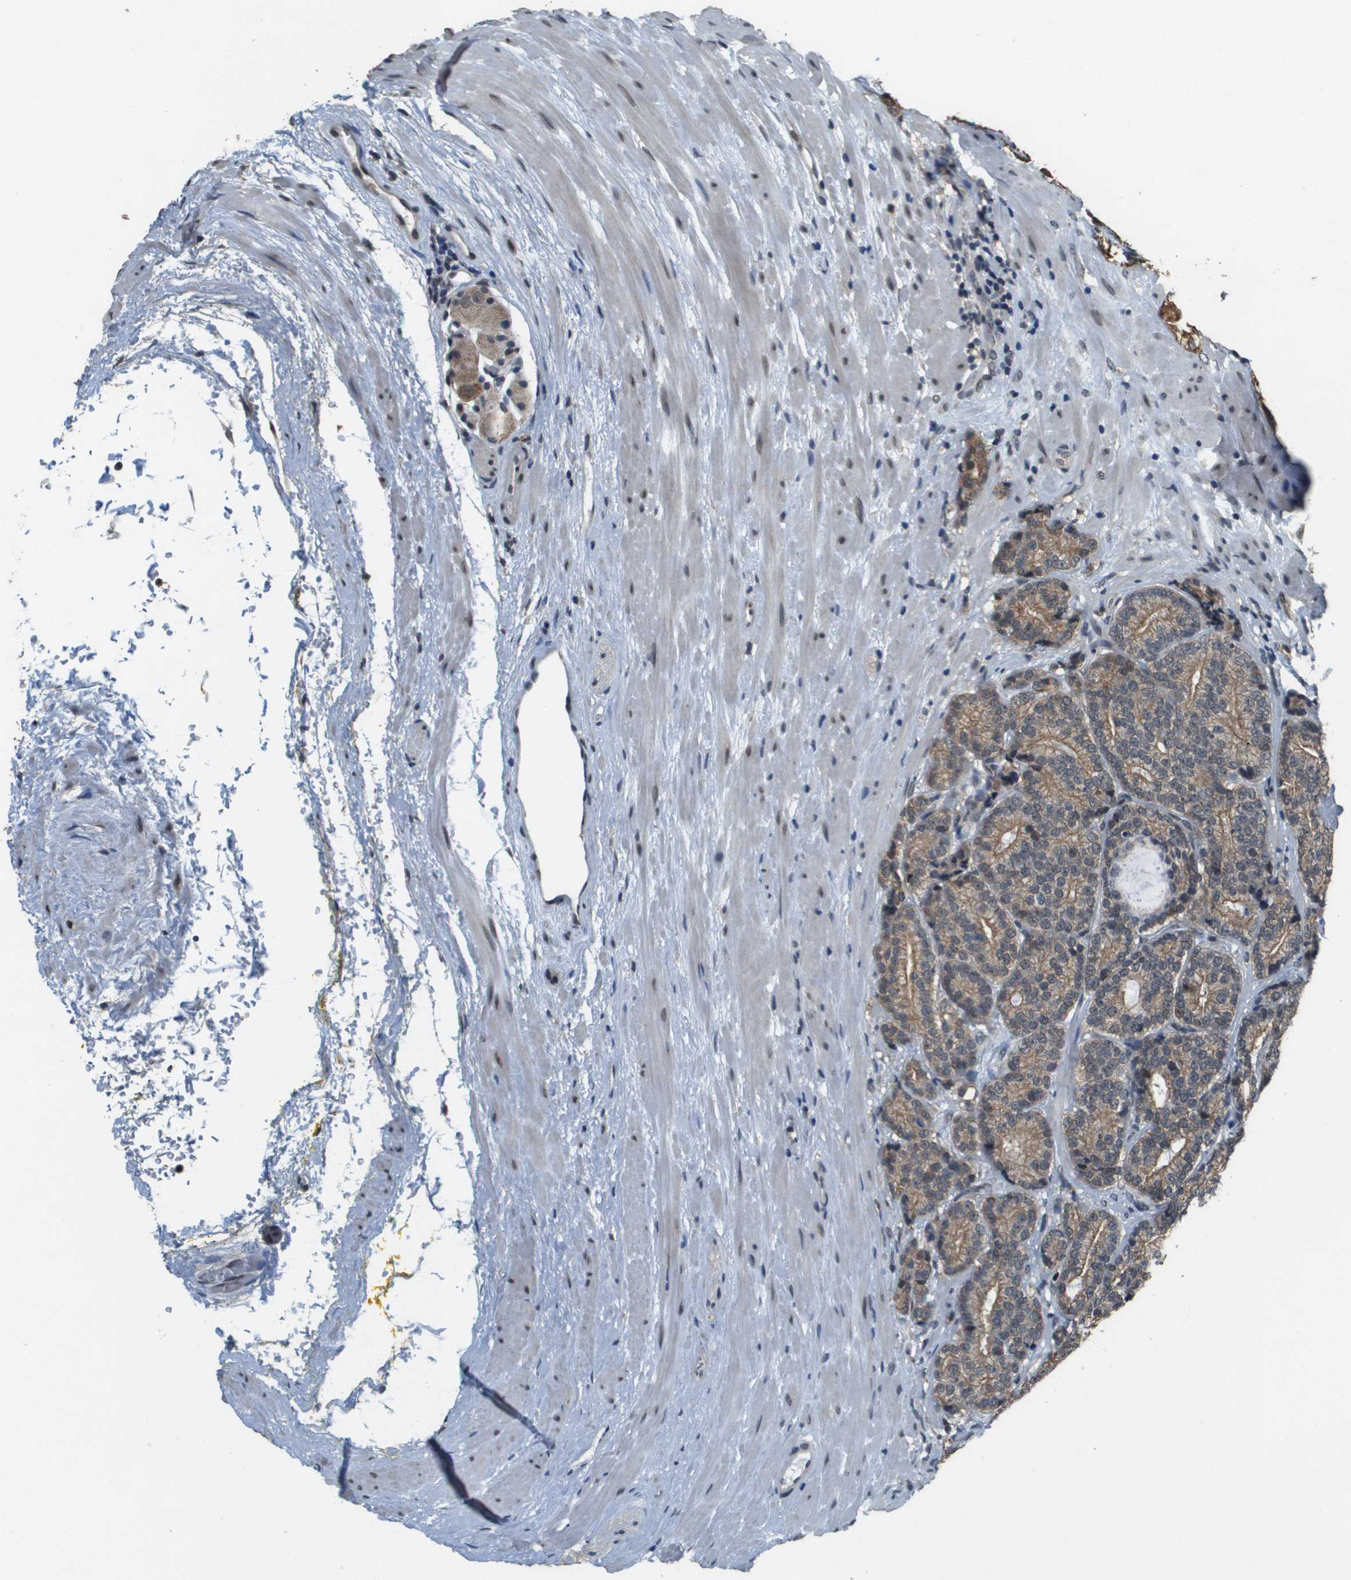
{"staining": {"intensity": "moderate", "quantity": ">75%", "location": "cytoplasmic/membranous"}, "tissue": "prostate cancer", "cell_type": "Tumor cells", "image_type": "cancer", "snomed": [{"axis": "morphology", "description": "Adenocarcinoma, High grade"}, {"axis": "topography", "description": "Prostate"}], "caption": "Immunohistochemistry staining of prostate cancer (adenocarcinoma (high-grade)), which exhibits medium levels of moderate cytoplasmic/membranous positivity in about >75% of tumor cells indicating moderate cytoplasmic/membranous protein staining. The staining was performed using DAB (3,3'-diaminobenzidine) (brown) for protein detection and nuclei were counterstained in hematoxylin (blue).", "gene": "FANCC", "patient": {"sex": "male", "age": 61}}